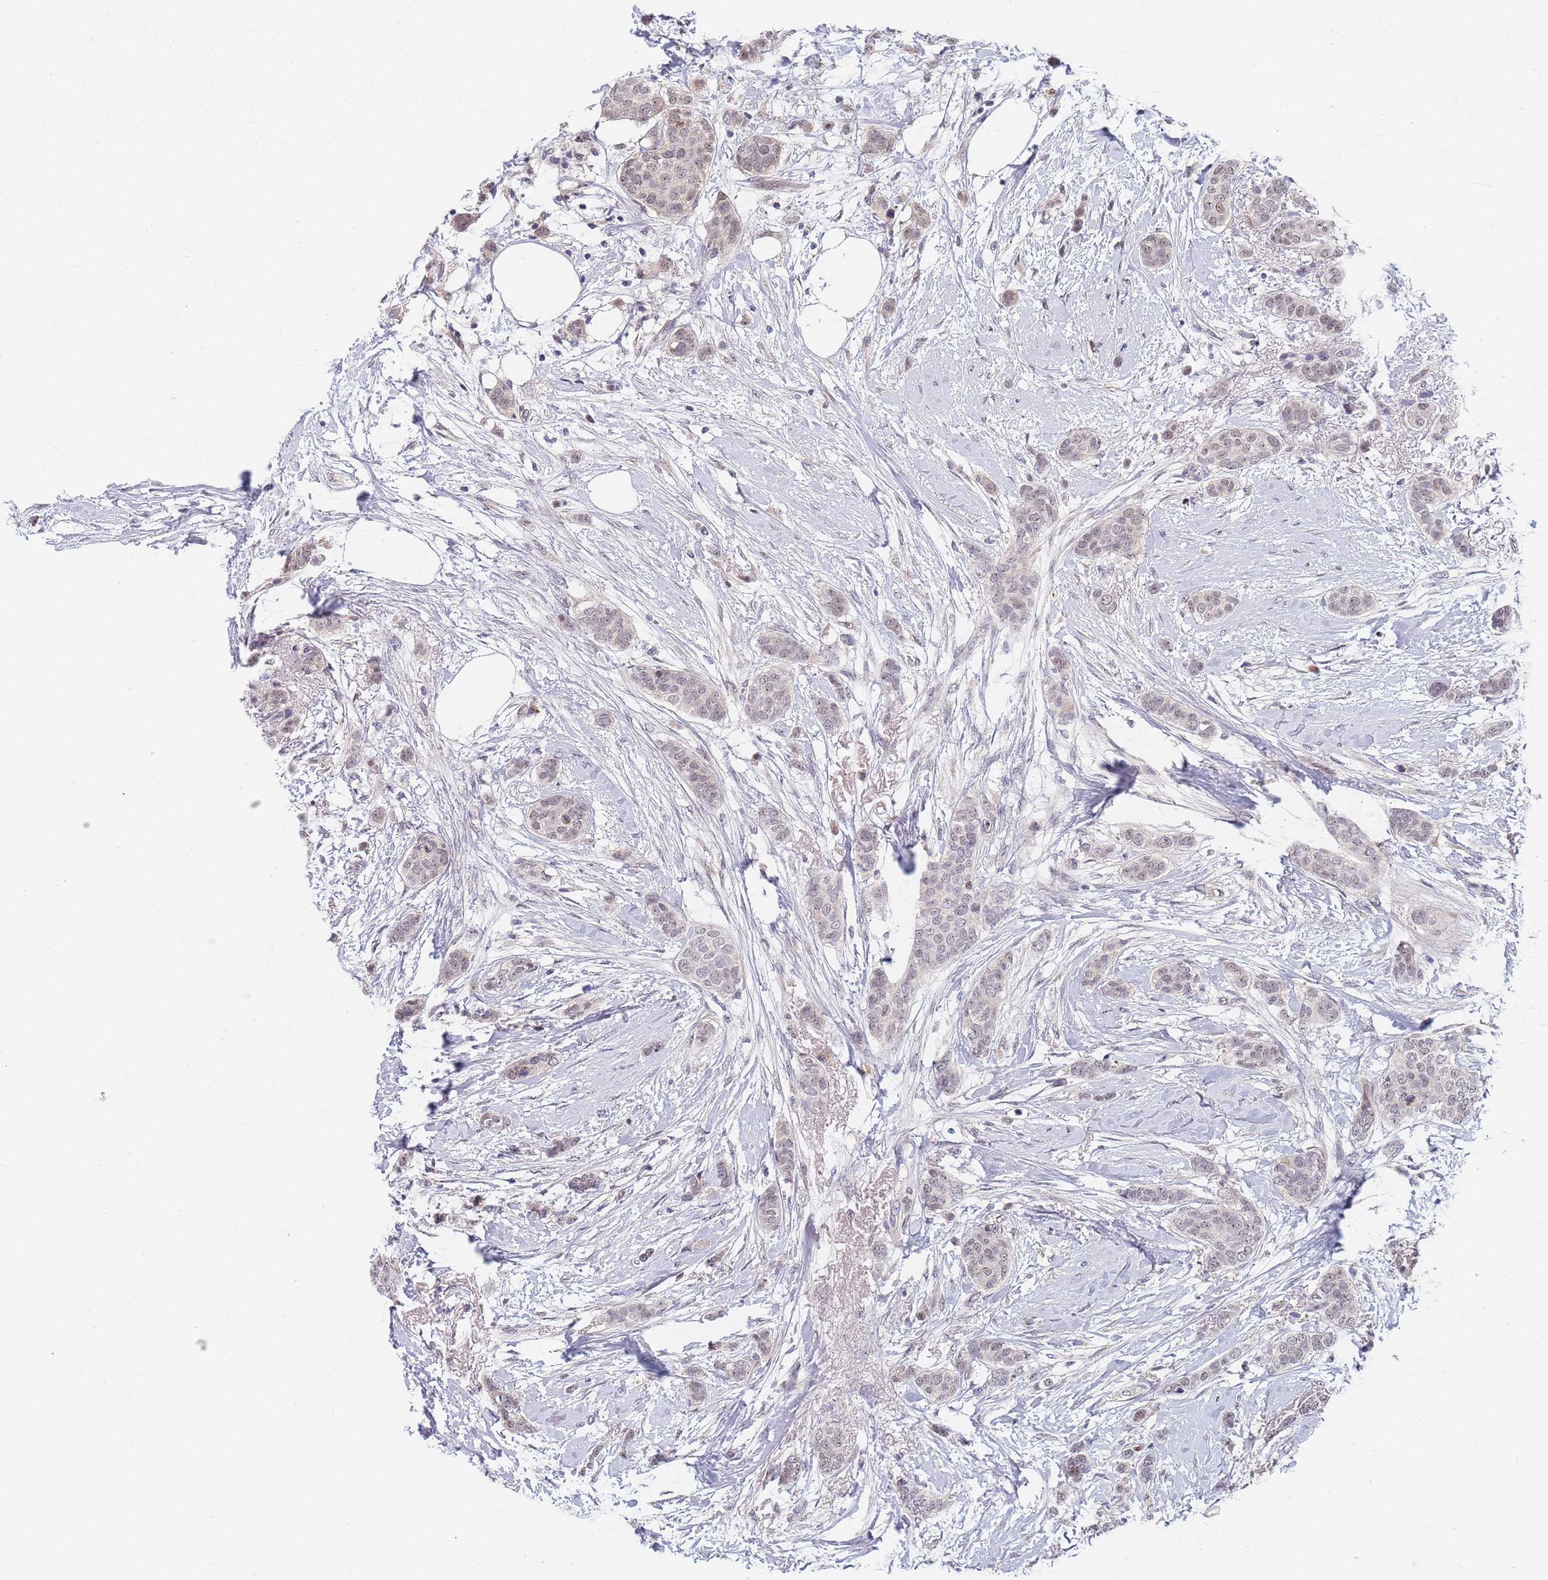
{"staining": {"intensity": "negative", "quantity": "none", "location": "none"}, "tissue": "breast cancer", "cell_type": "Tumor cells", "image_type": "cancer", "snomed": [{"axis": "morphology", "description": "Duct carcinoma"}, {"axis": "topography", "description": "Breast"}], "caption": "Immunohistochemistry of breast cancer (invasive ductal carcinoma) shows no positivity in tumor cells. (IHC, brightfield microscopy, high magnification).", "gene": "PLCL2", "patient": {"sex": "female", "age": 72}}